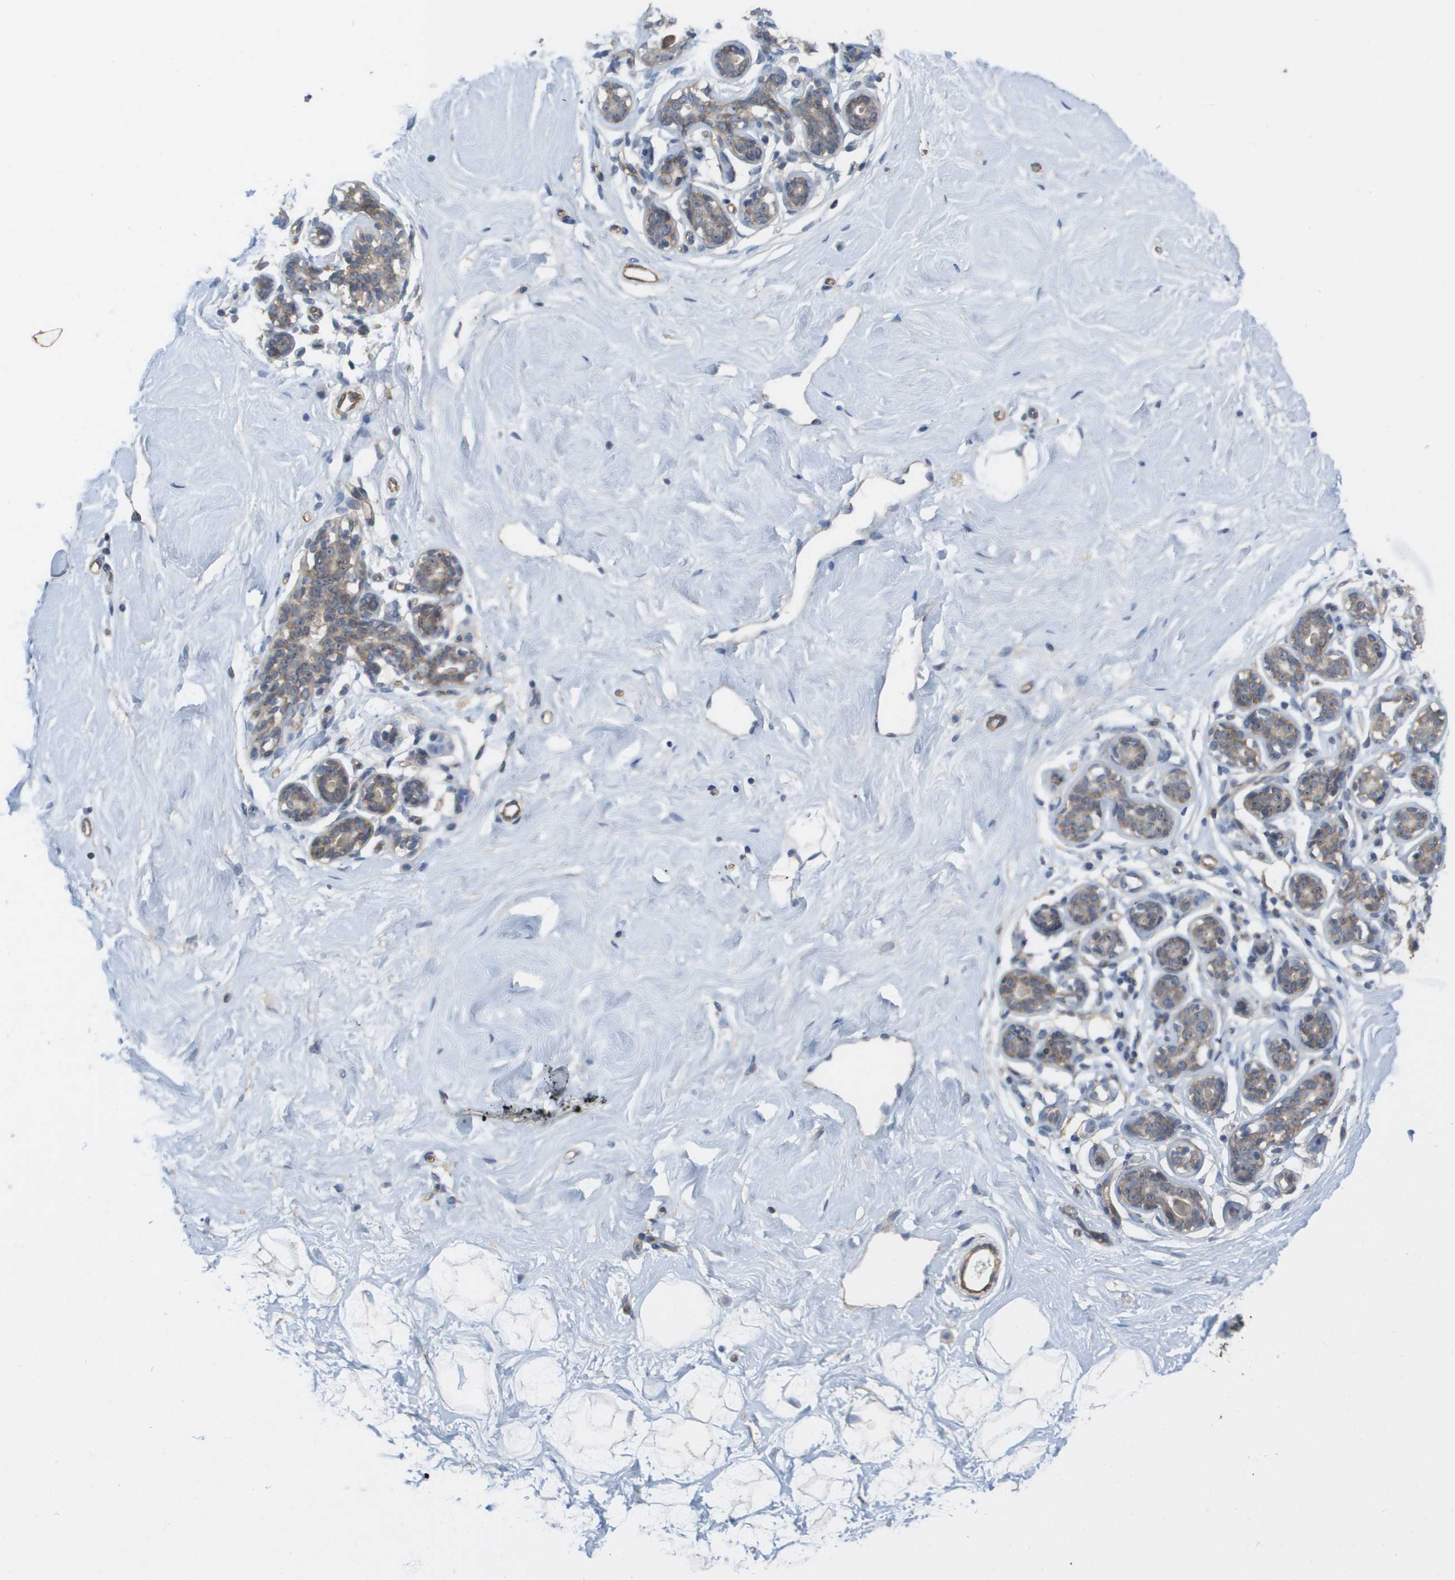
{"staining": {"intensity": "weak", "quantity": "25%-75%", "location": "cytoplasmic/membranous"}, "tissue": "breast", "cell_type": "Adipocytes", "image_type": "normal", "snomed": [{"axis": "morphology", "description": "Normal tissue, NOS"}, {"axis": "topography", "description": "Breast"}], "caption": "DAB (3,3'-diaminobenzidine) immunohistochemical staining of benign human breast exhibits weak cytoplasmic/membranous protein staining in approximately 25%-75% of adipocytes.", "gene": "MTARC2", "patient": {"sex": "female", "age": 23}}